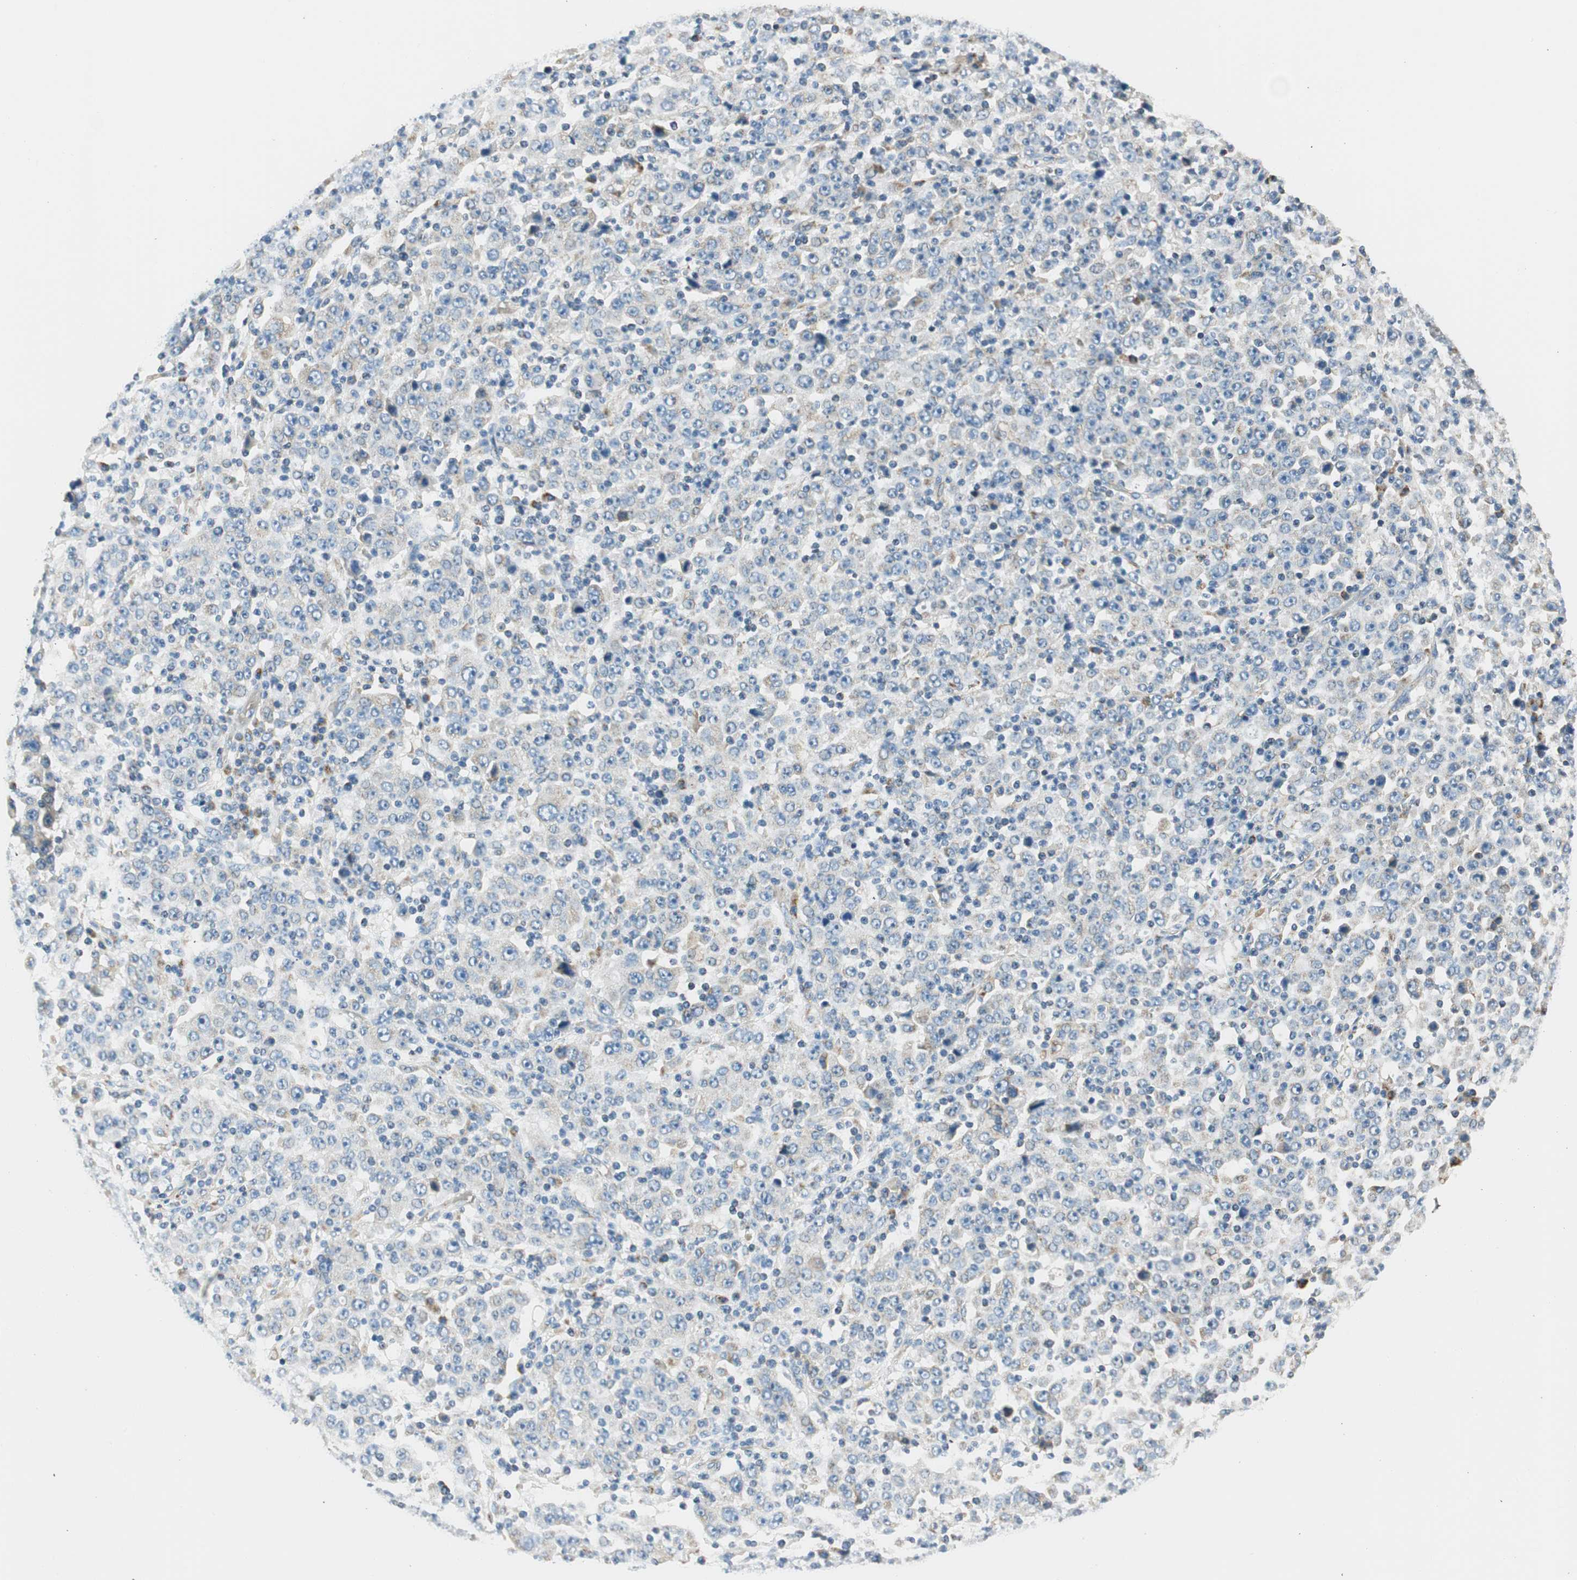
{"staining": {"intensity": "weak", "quantity": "<25%", "location": "cytoplasmic/membranous"}, "tissue": "stomach cancer", "cell_type": "Tumor cells", "image_type": "cancer", "snomed": [{"axis": "morphology", "description": "Normal tissue, NOS"}, {"axis": "morphology", "description": "Adenocarcinoma, NOS"}, {"axis": "topography", "description": "Stomach, upper"}, {"axis": "topography", "description": "Stomach"}], "caption": "Tumor cells are negative for protein expression in human stomach cancer (adenocarcinoma).", "gene": "RORB", "patient": {"sex": "male", "age": 59}}